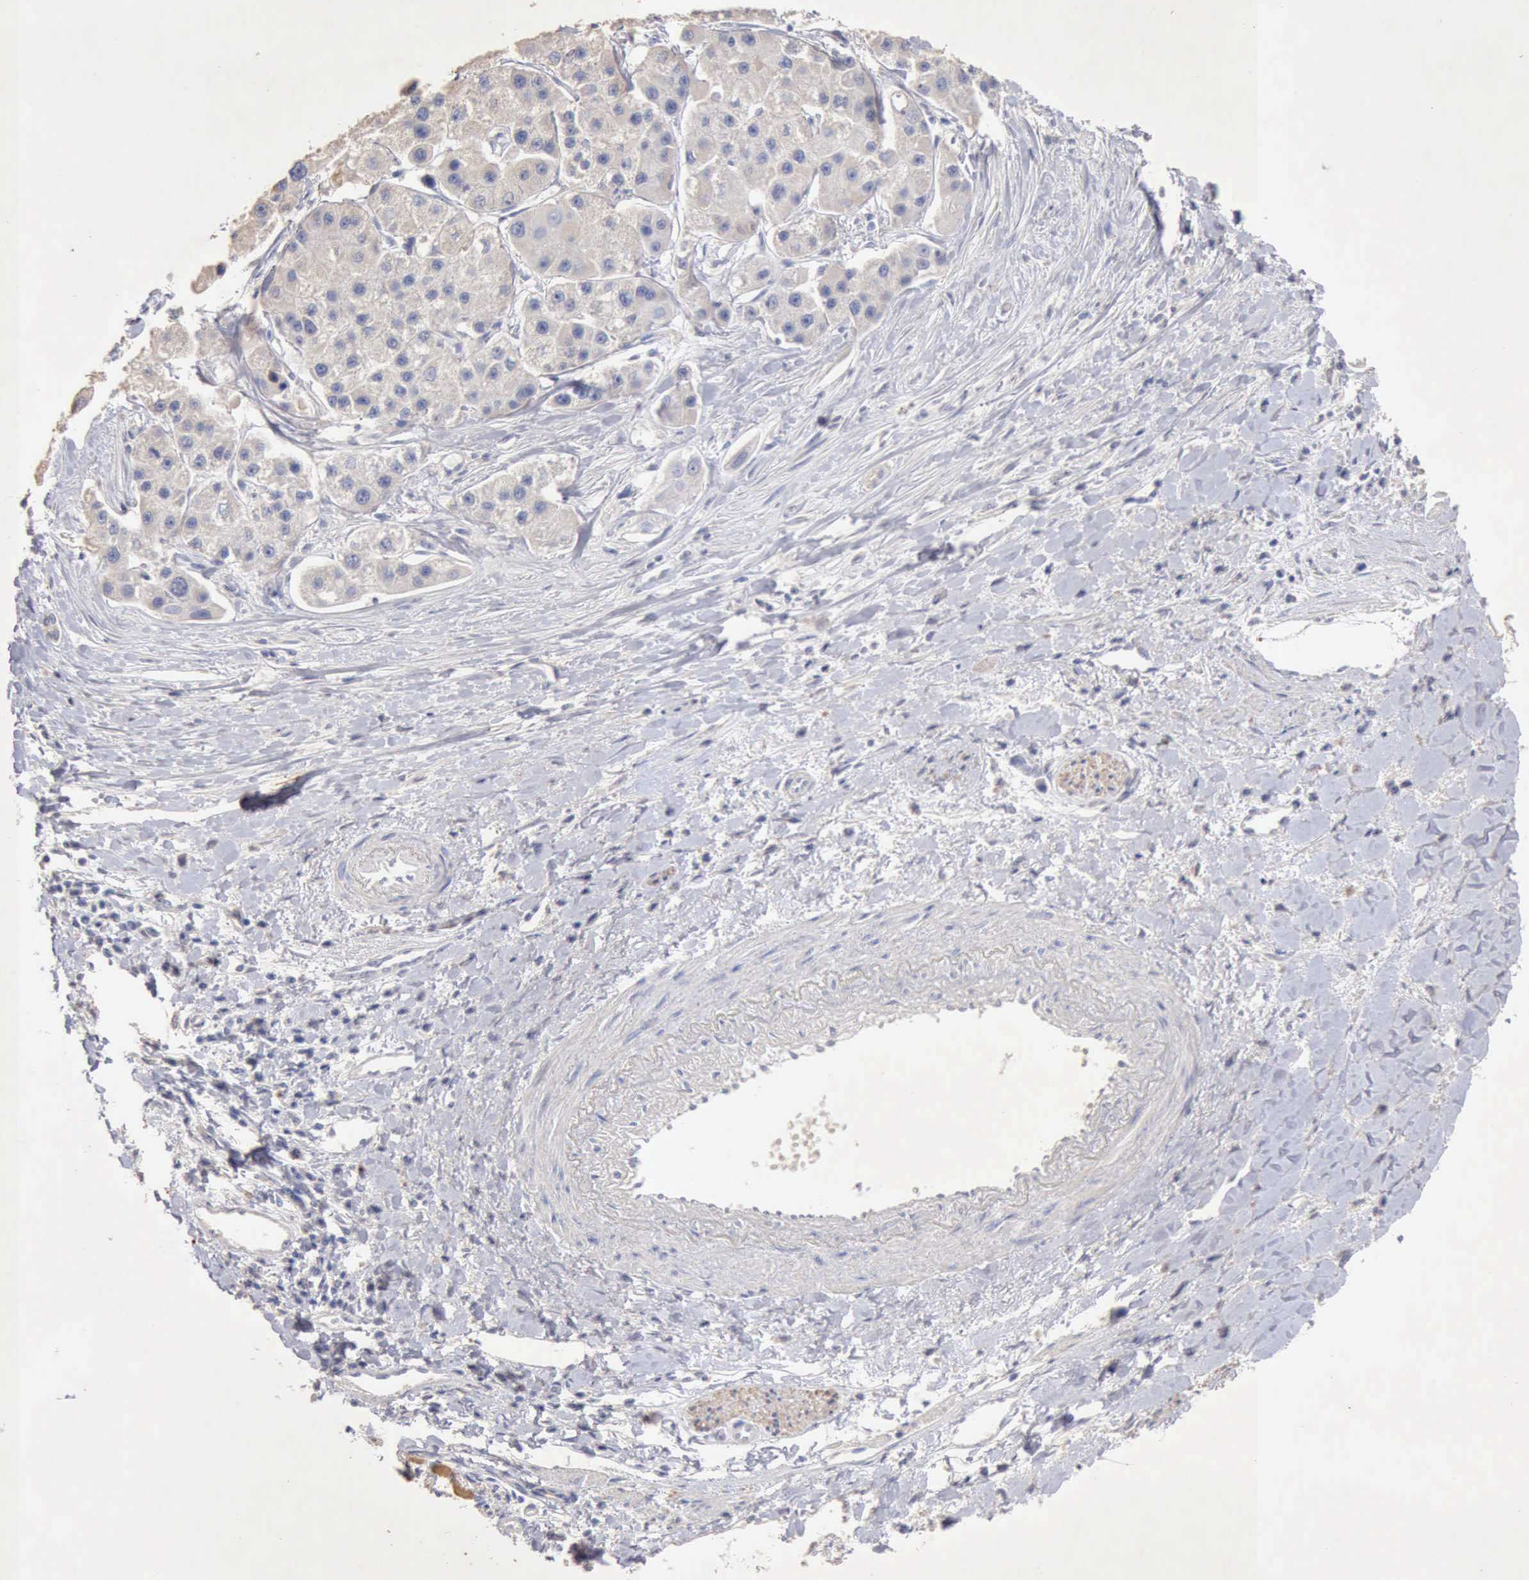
{"staining": {"intensity": "negative", "quantity": "none", "location": "none"}, "tissue": "liver cancer", "cell_type": "Tumor cells", "image_type": "cancer", "snomed": [{"axis": "morphology", "description": "Carcinoma, Hepatocellular, NOS"}, {"axis": "topography", "description": "Liver"}], "caption": "The micrograph shows no significant expression in tumor cells of liver cancer.", "gene": "KRT6B", "patient": {"sex": "female", "age": 85}}